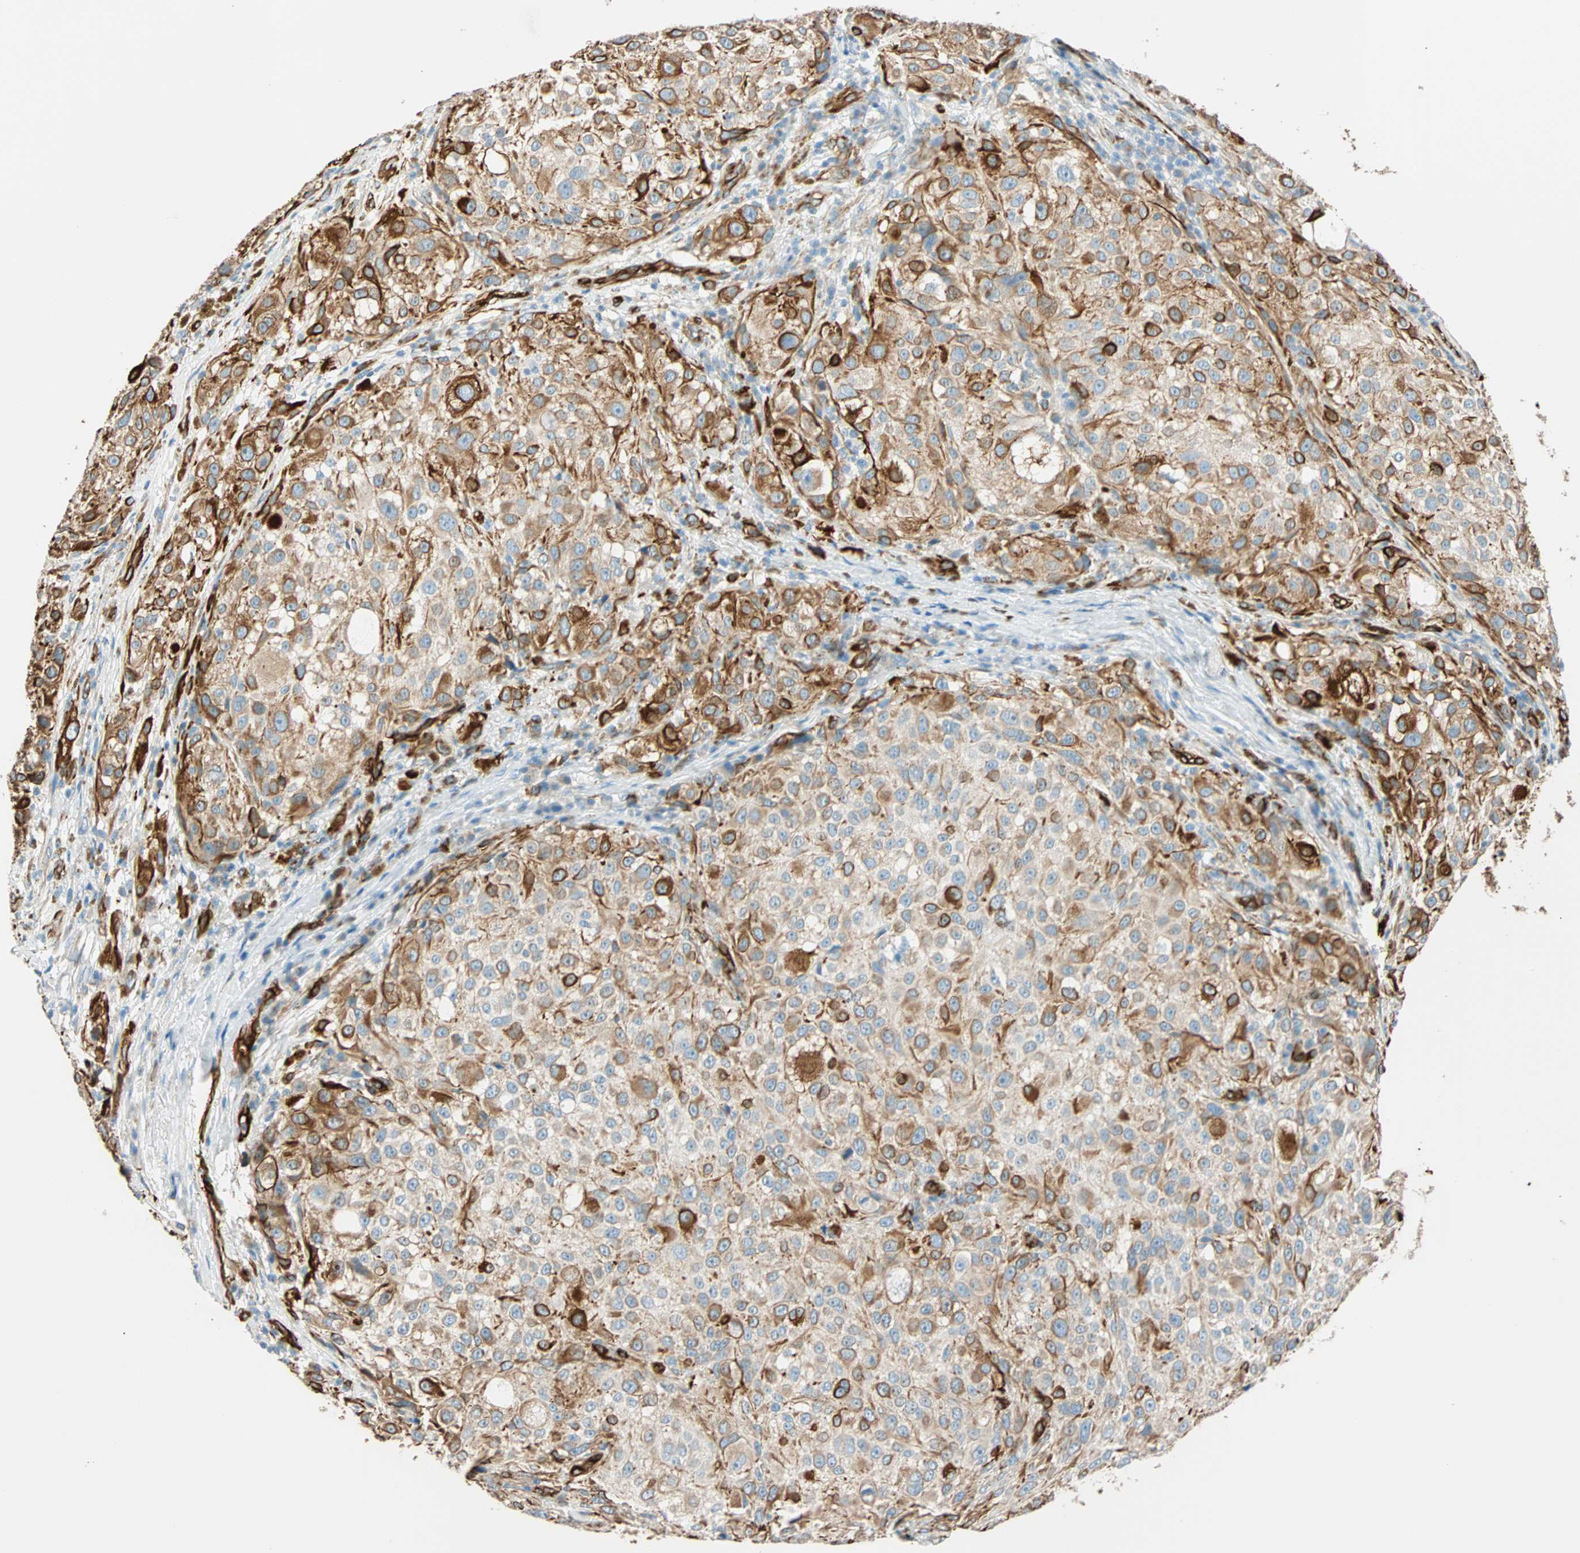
{"staining": {"intensity": "strong", "quantity": "<25%", "location": "cytoplasmic/membranous"}, "tissue": "melanoma", "cell_type": "Tumor cells", "image_type": "cancer", "snomed": [{"axis": "morphology", "description": "Necrosis, NOS"}, {"axis": "morphology", "description": "Malignant melanoma, NOS"}, {"axis": "topography", "description": "Skin"}], "caption": "Protein staining reveals strong cytoplasmic/membranous positivity in about <25% of tumor cells in melanoma.", "gene": "NES", "patient": {"sex": "female", "age": 87}}